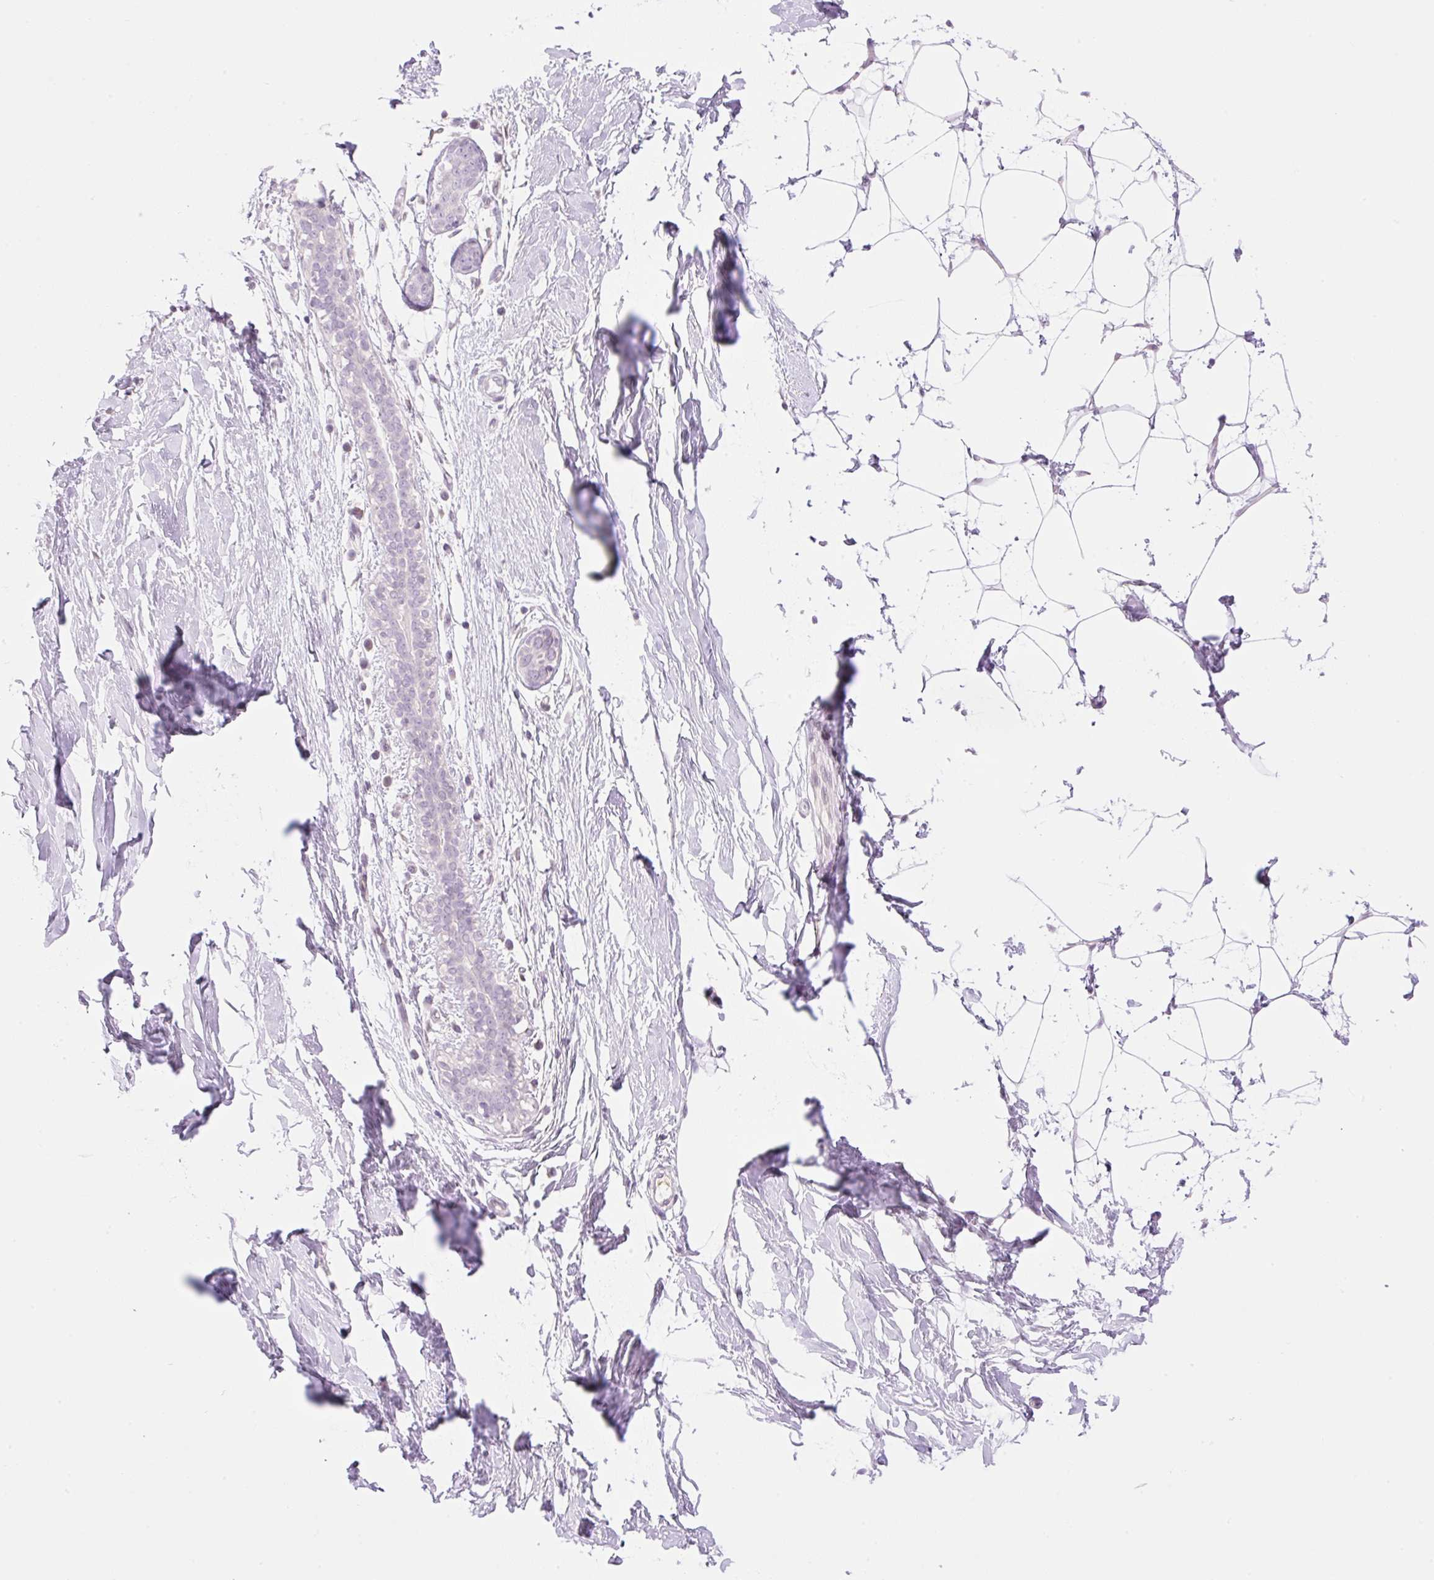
{"staining": {"intensity": "negative", "quantity": "none", "location": "none"}, "tissue": "breast", "cell_type": "Adipocytes", "image_type": "normal", "snomed": [{"axis": "morphology", "description": "Normal tissue, NOS"}, {"axis": "topography", "description": "Breast"}], "caption": "Human breast stained for a protein using IHC exhibits no expression in adipocytes.", "gene": "TBX15", "patient": {"sex": "female", "age": 27}}